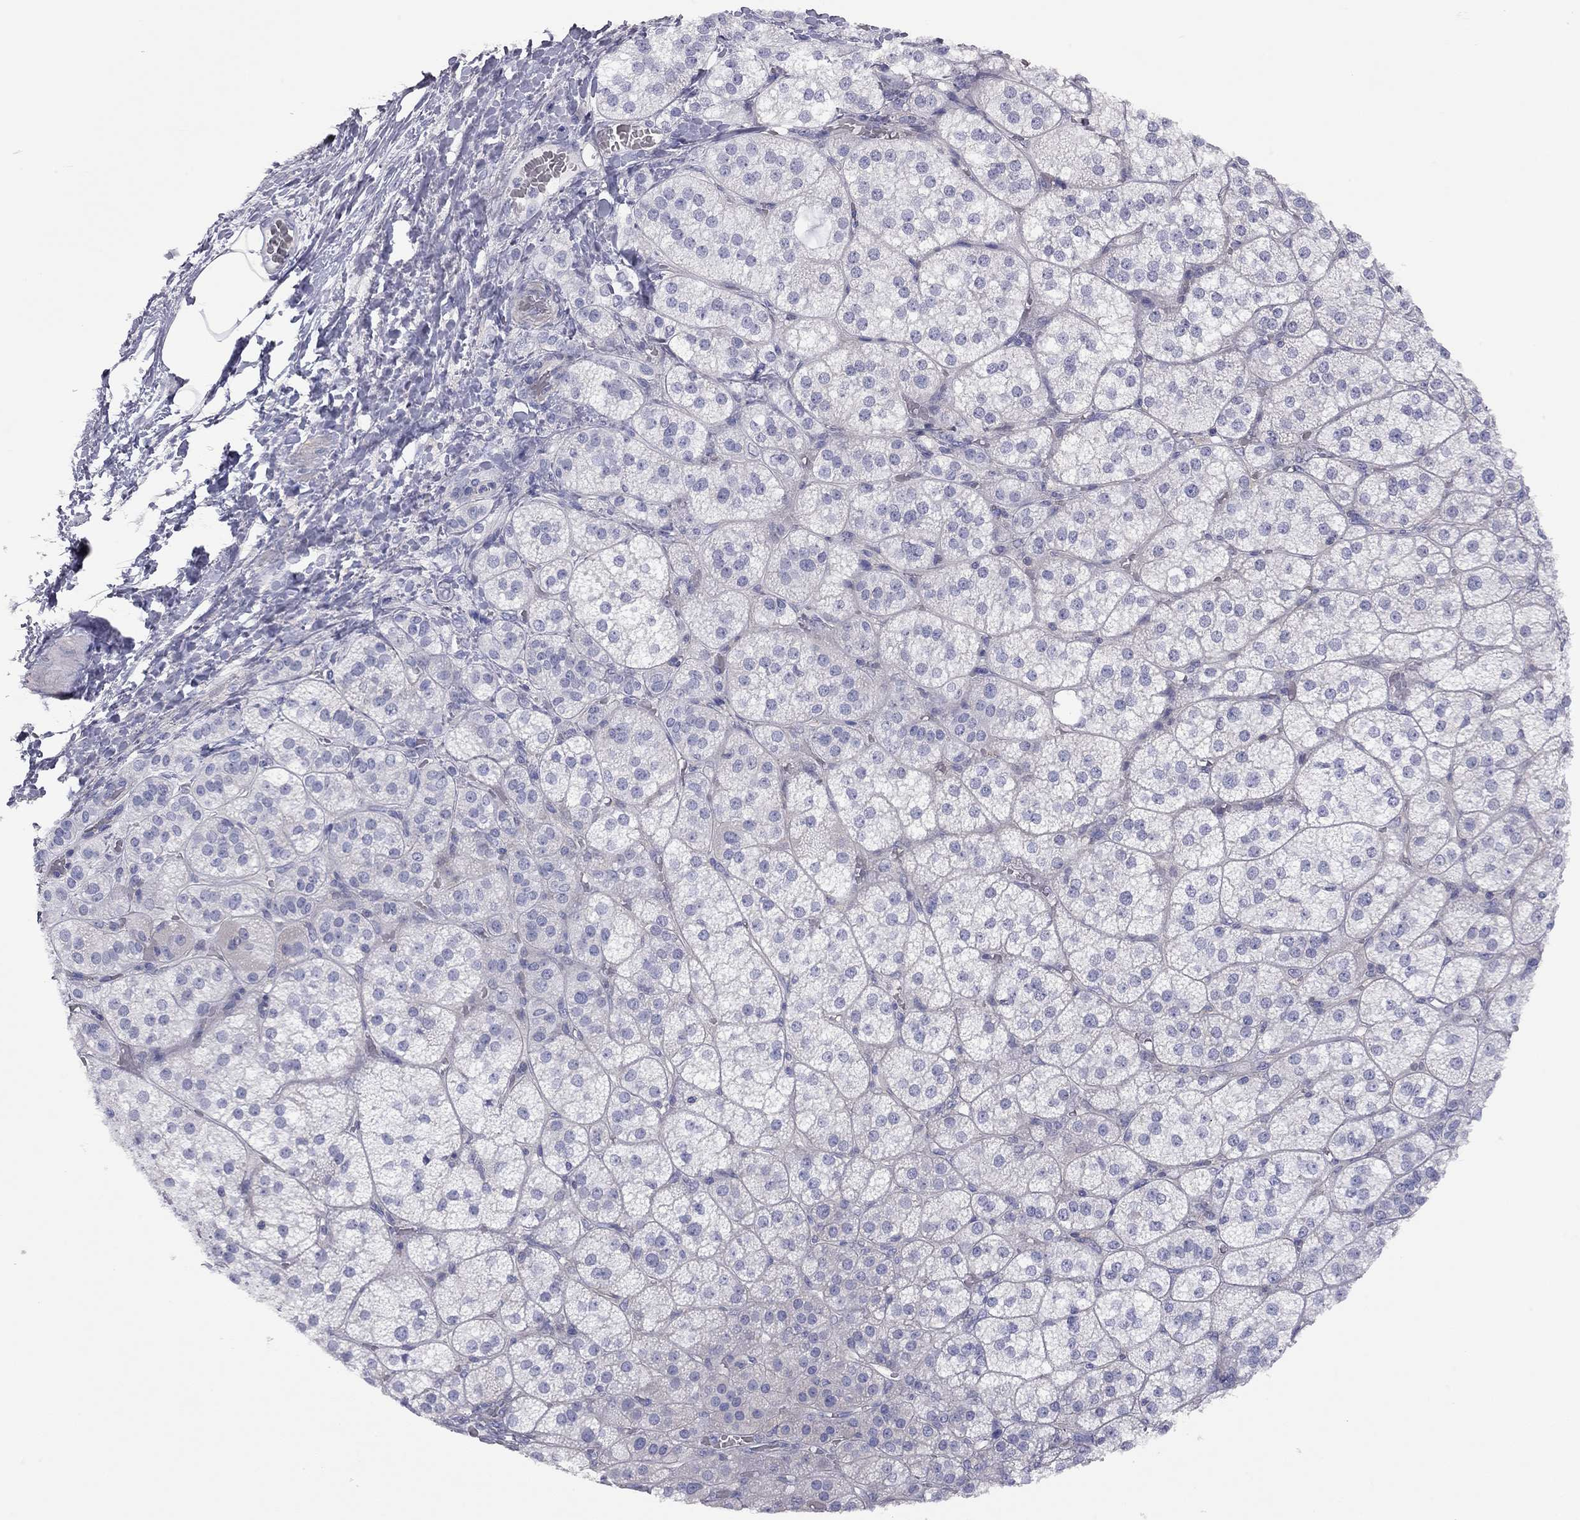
{"staining": {"intensity": "negative", "quantity": "none", "location": "none"}, "tissue": "adrenal gland", "cell_type": "Glandular cells", "image_type": "normal", "snomed": [{"axis": "morphology", "description": "Normal tissue, NOS"}, {"axis": "topography", "description": "Adrenal gland"}], "caption": "Adrenal gland stained for a protein using immunohistochemistry shows no positivity glandular cells.", "gene": "ADCYAP1", "patient": {"sex": "female", "age": 60}}